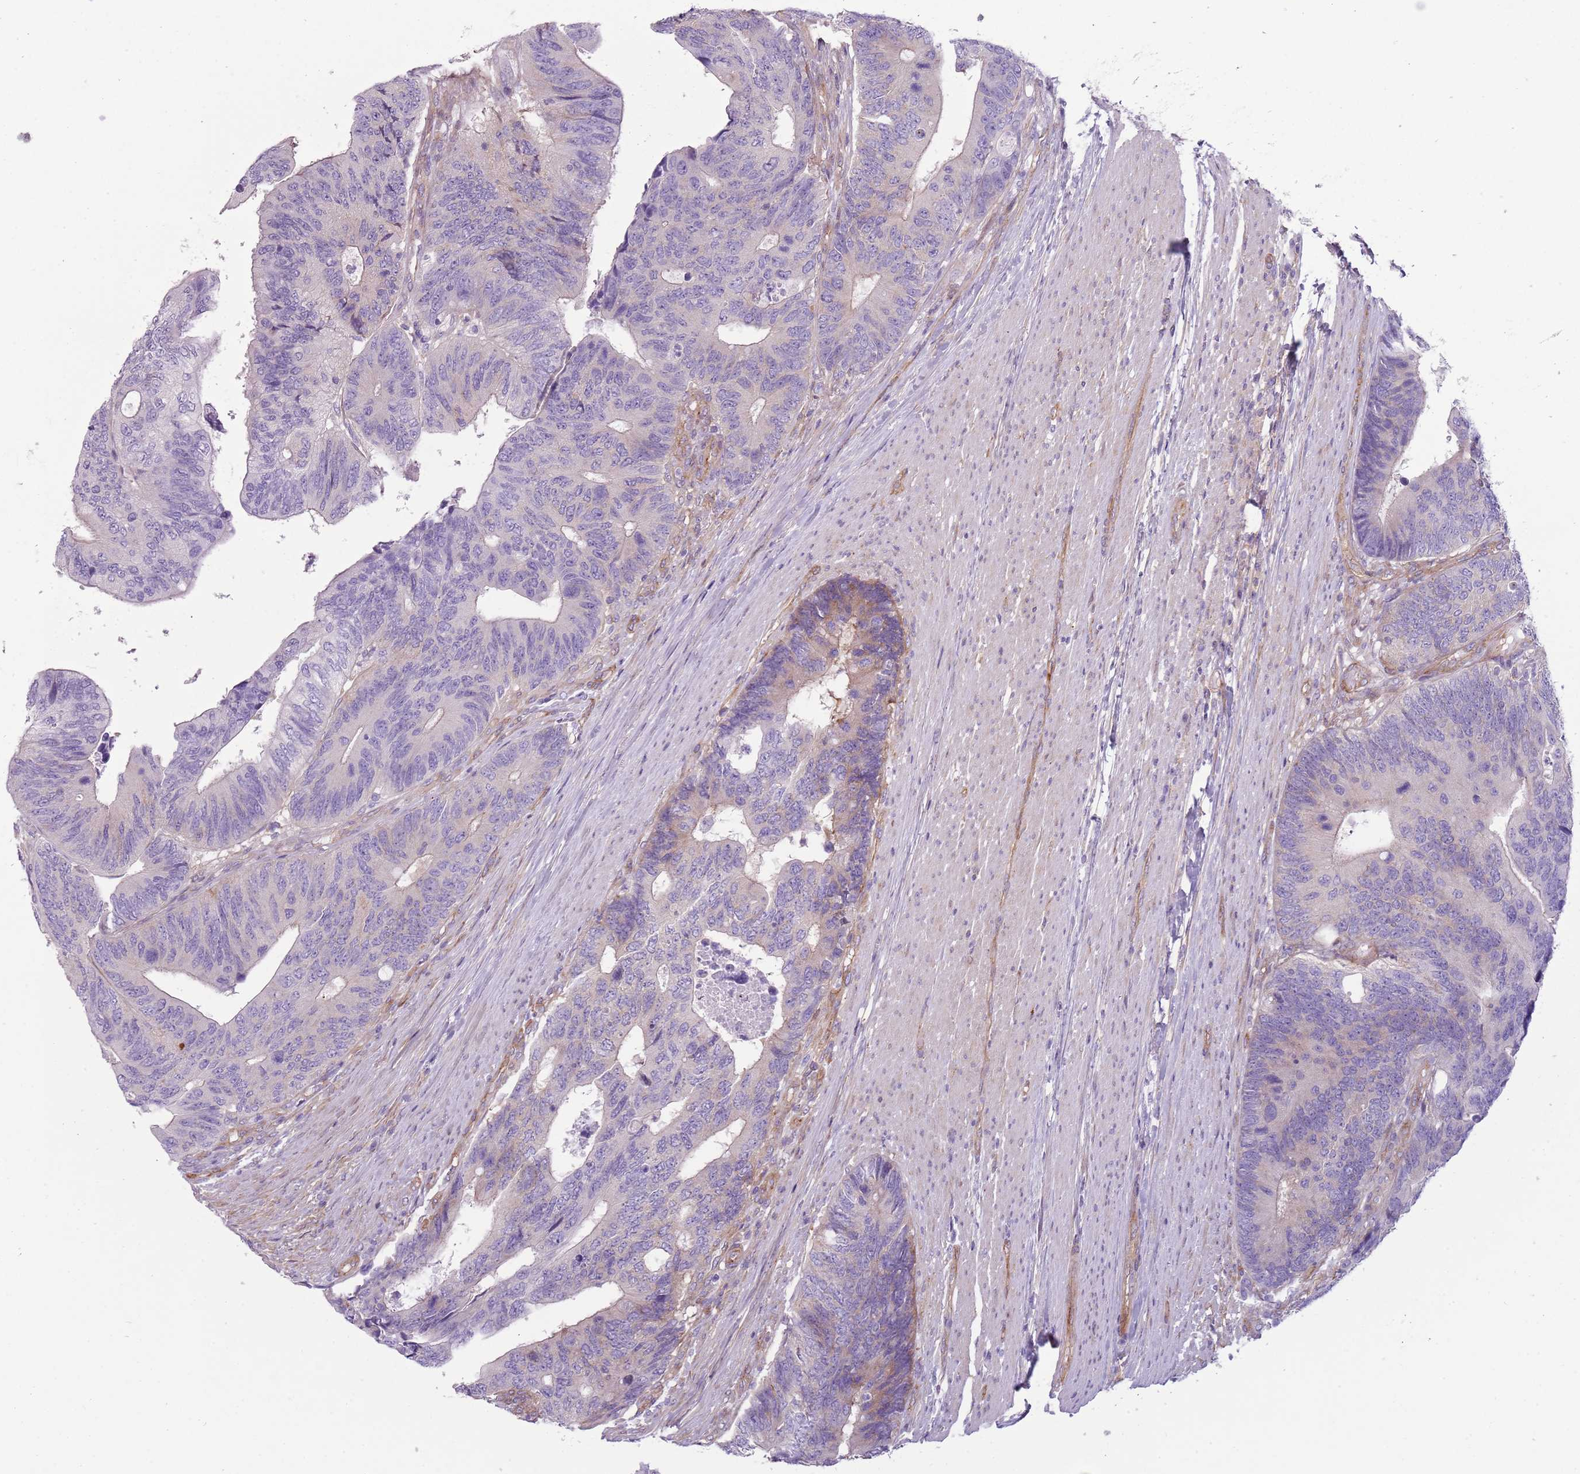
{"staining": {"intensity": "weak", "quantity": "<25%", "location": "cytoplasmic/membranous"}, "tissue": "colorectal cancer", "cell_type": "Tumor cells", "image_type": "cancer", "snomed": [{"axis": "morphology", "description": "Adenocarcinoma, NOS"}, {"axis": "topography", "description": "Colon"}], "caption": "Immunohistochemistry image of human colorectal adenocarcinoma stained for a protein (brown), which exhibits no expression in tumor cells. (Stains: DAB (3,3'-diaminobenzidine) immunohistochemistry with hematoxylin counter stain, Microscopy: brightfield microscopy at high magnification).", "gene": "SNX1", "patient": {"sex": "male", "age": 87}}